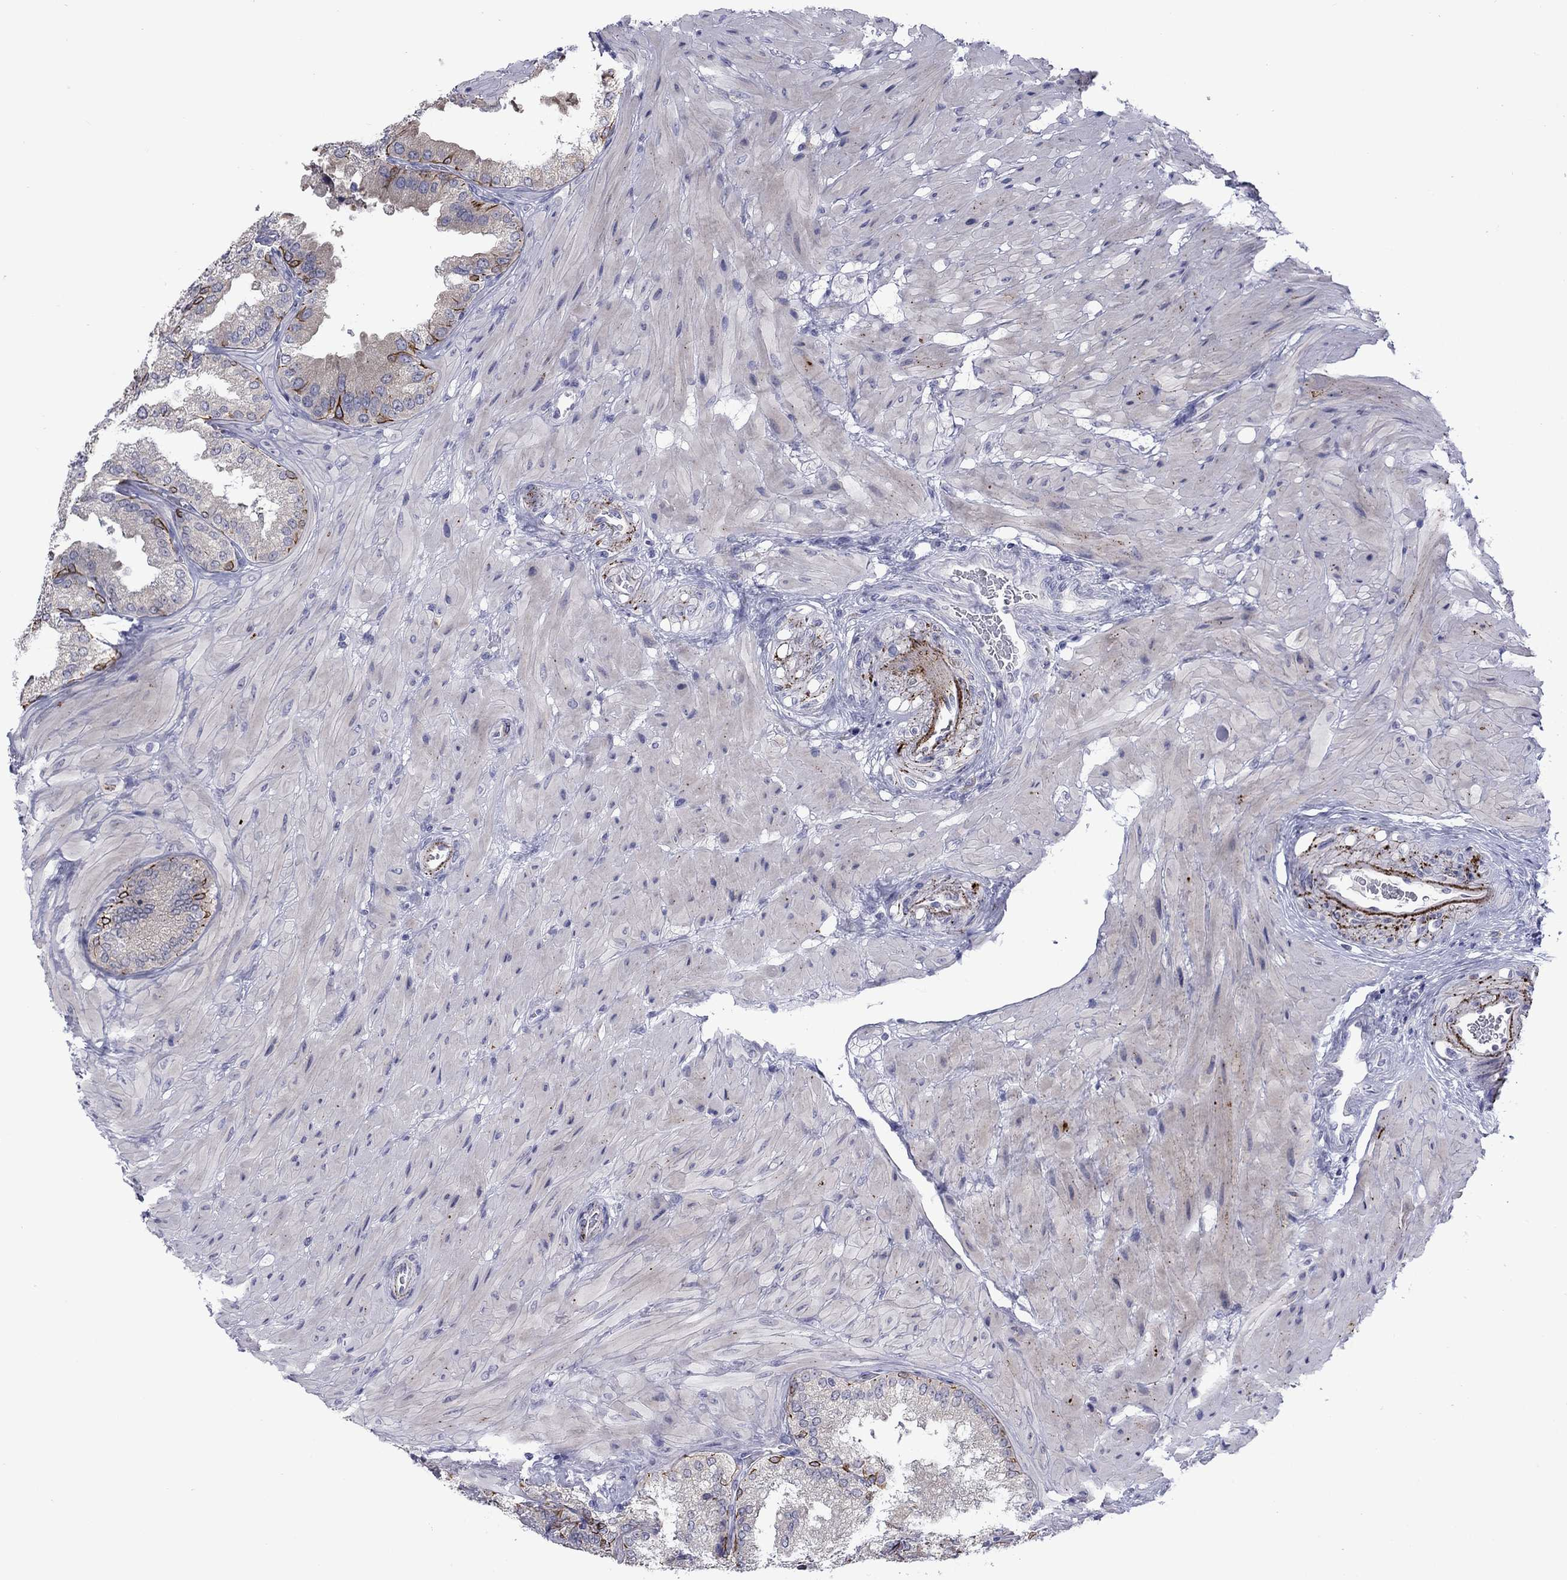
{"staining": {"intensity": "strong", "quantity": "<25%", "location": "cytoplasmic/membranous,nuclear"}, "tissue": "seminal vesicle", "cell_type": "Glandular cells", "image_type": "normal", "snomed": [{"axis": "morphology", "description": "Normal tissue, NOS"}, {"axis": "topography", "description": "Seminal veicle"}], "caption": "Strong cytoplasmic/membranous,nuclear protein staining is seen in approximately <25% of glandular cells in seminal vesicle. Immunohistochemistry (ihc) stains the protein of interest in brown and the nuclei are stained blue.", "gene": "TMPRSS11A", "patient": {"sex": "male", "age": 37}}